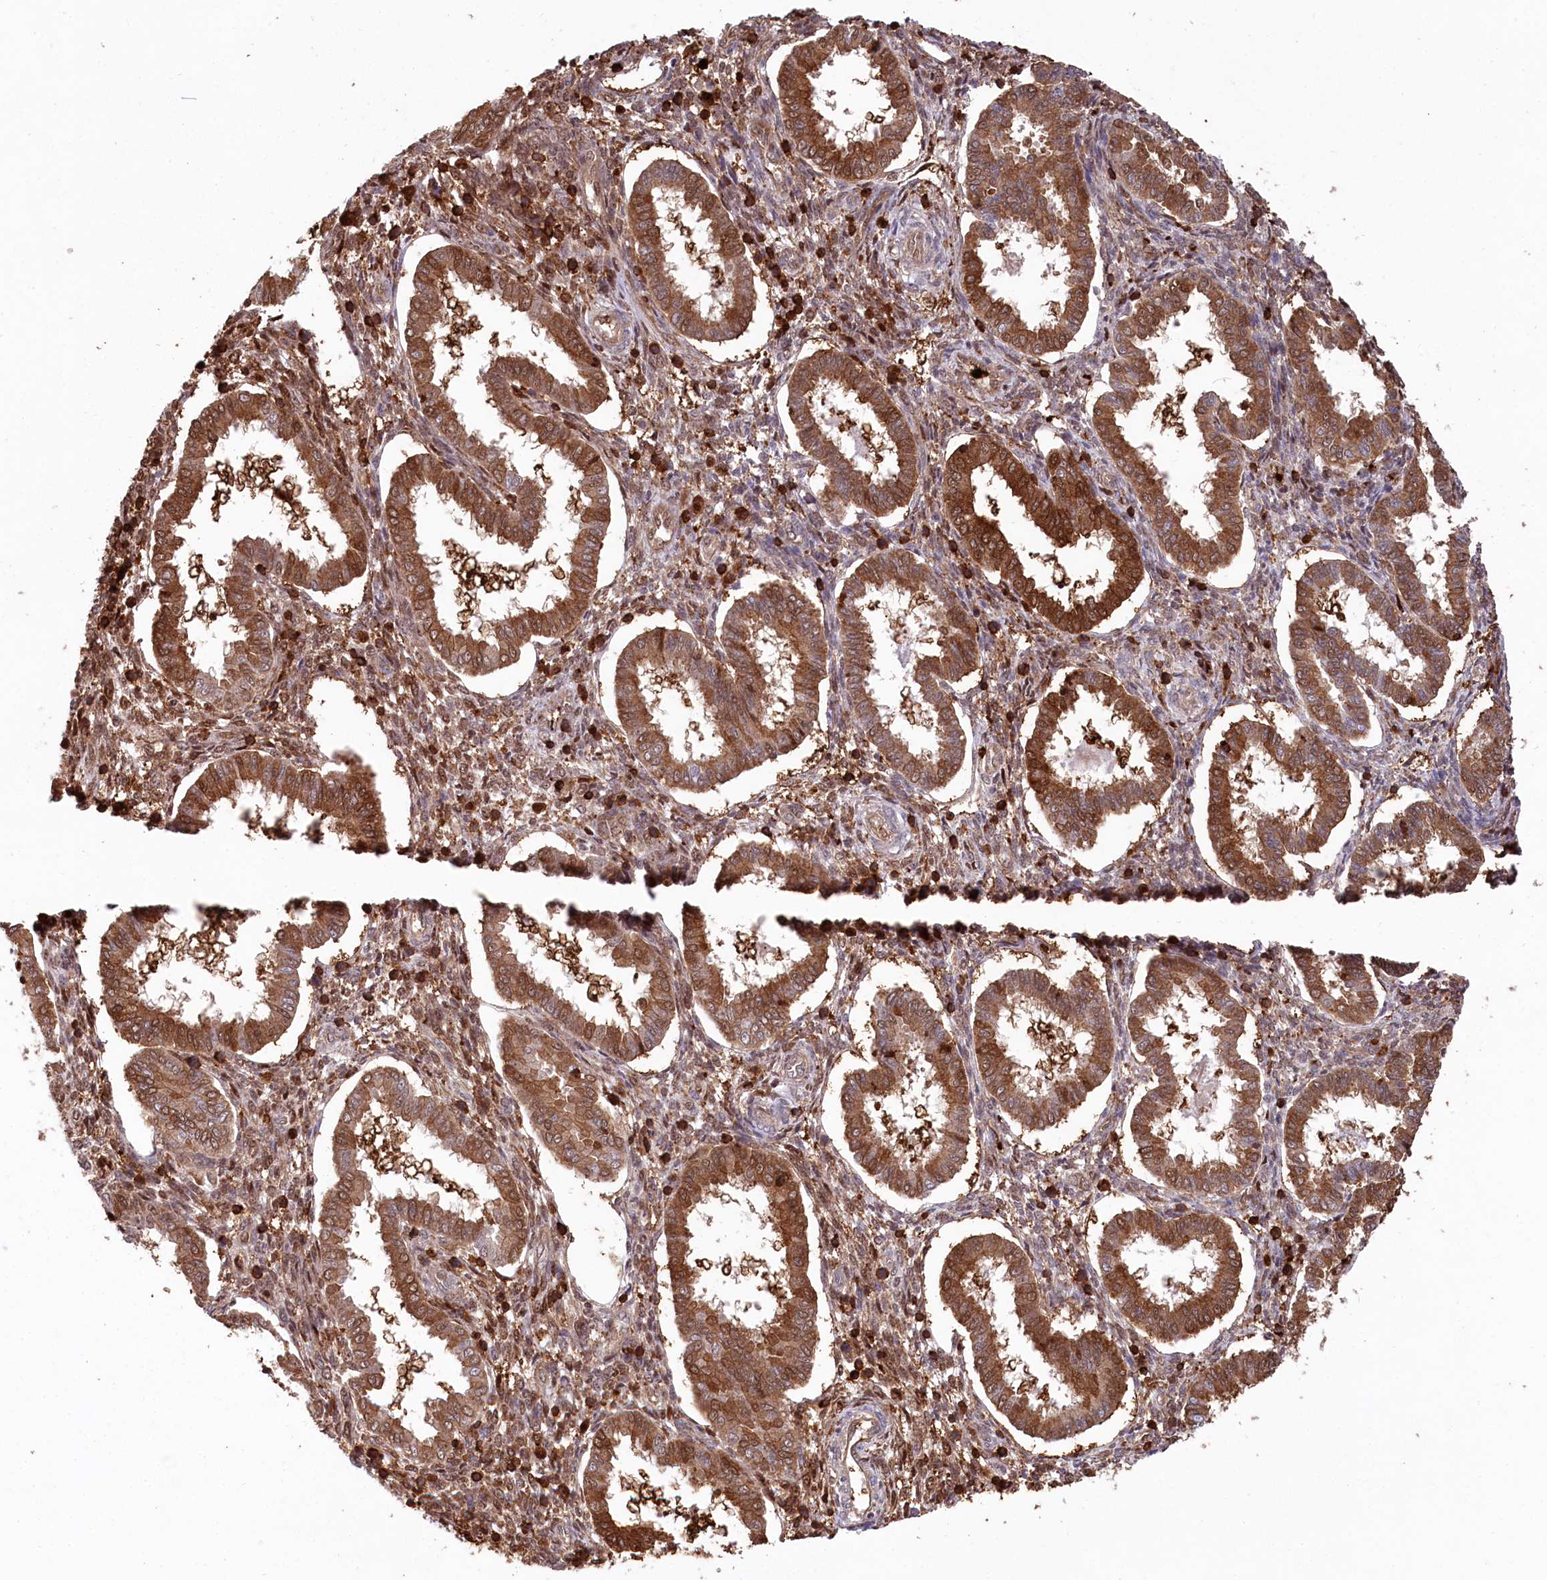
{"staining": {"intensity": "moderate", "quantity": "25%-75%", "location": "cytoplasmic/membranous"}, "tissue": "endometrium", "cell_type": "Cells in endometrial stroma", "image_type": "normal", "snomed": [{"axis": "morphology", "description": "Normal tissue, NOS"}, {"axis": "topography", "description": "Endometrium"}], "caption": "Immunohistochemistry image of benign human endometrium stained for a protein (brown), which demonstrates medium levels of moderate cytoplasmic/membranous expression in about 25%-75% of cells in endometrial stroma.", "gene": "LSG1", "patient": {"sex": "female", "age": 24}}